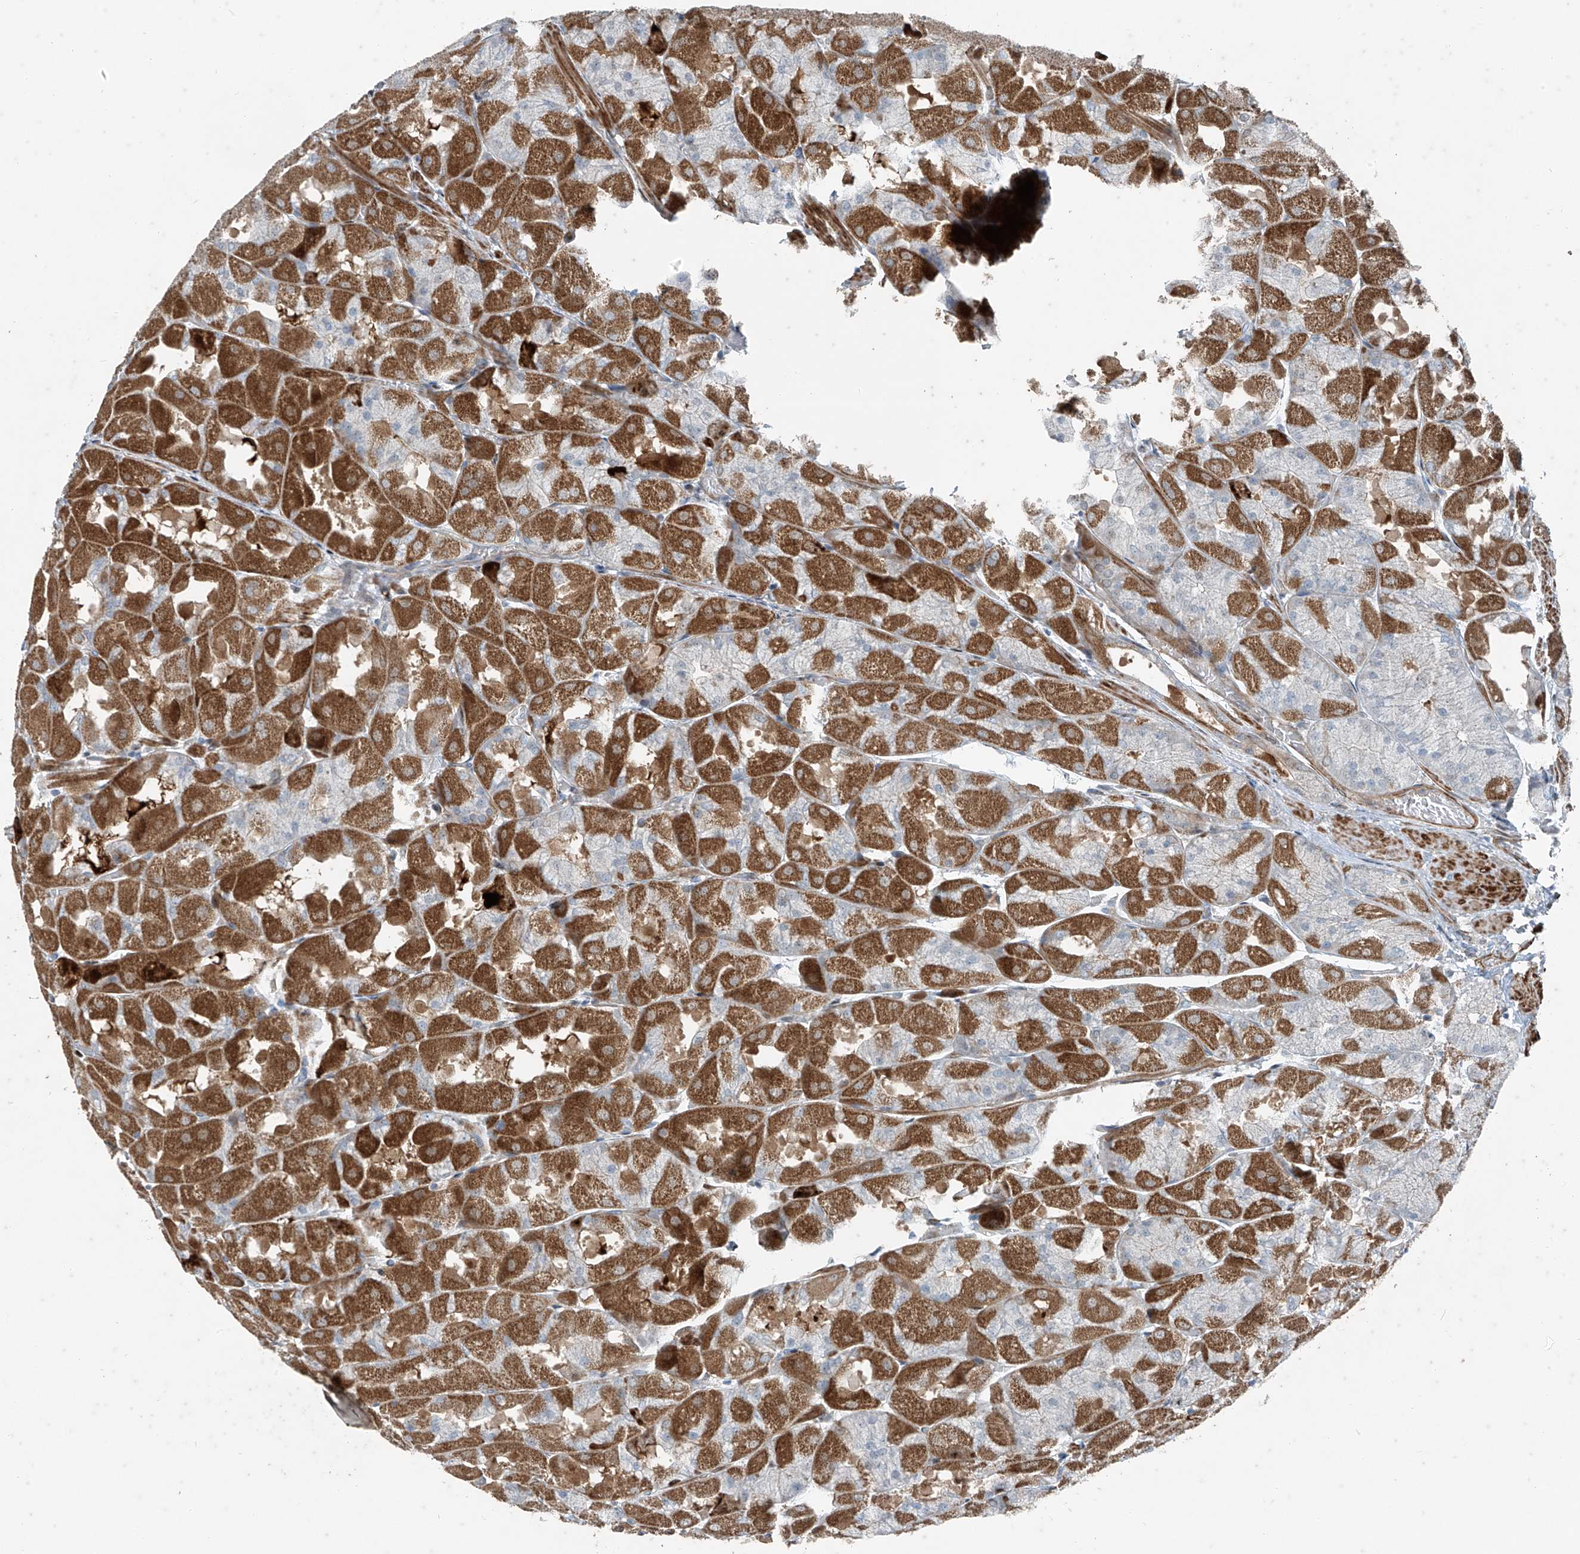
{"staining": {"intensity": "moderate", "quantity": "25%-75%", "location": "cytoplasmic/membranous,nuclear"}, "tissue": "stomach", "cell_type": "Glandular cells", "image_type": "normal", "snomed": [{"axis": "morphology", "description": "Normal tissue, NOS"}, {"axis": "topography", "description": "Stomach"}], "caption": "Protein staining demonstrates moderate cytoplasmic/membranous,nuclear staining in about 25%-75% of glandular cells in benign stomach. (Brightfield microscopy of DAB IHC at high magnification).", "gene": "PPCS", "patient": {"sex": "female", "age": 61}}